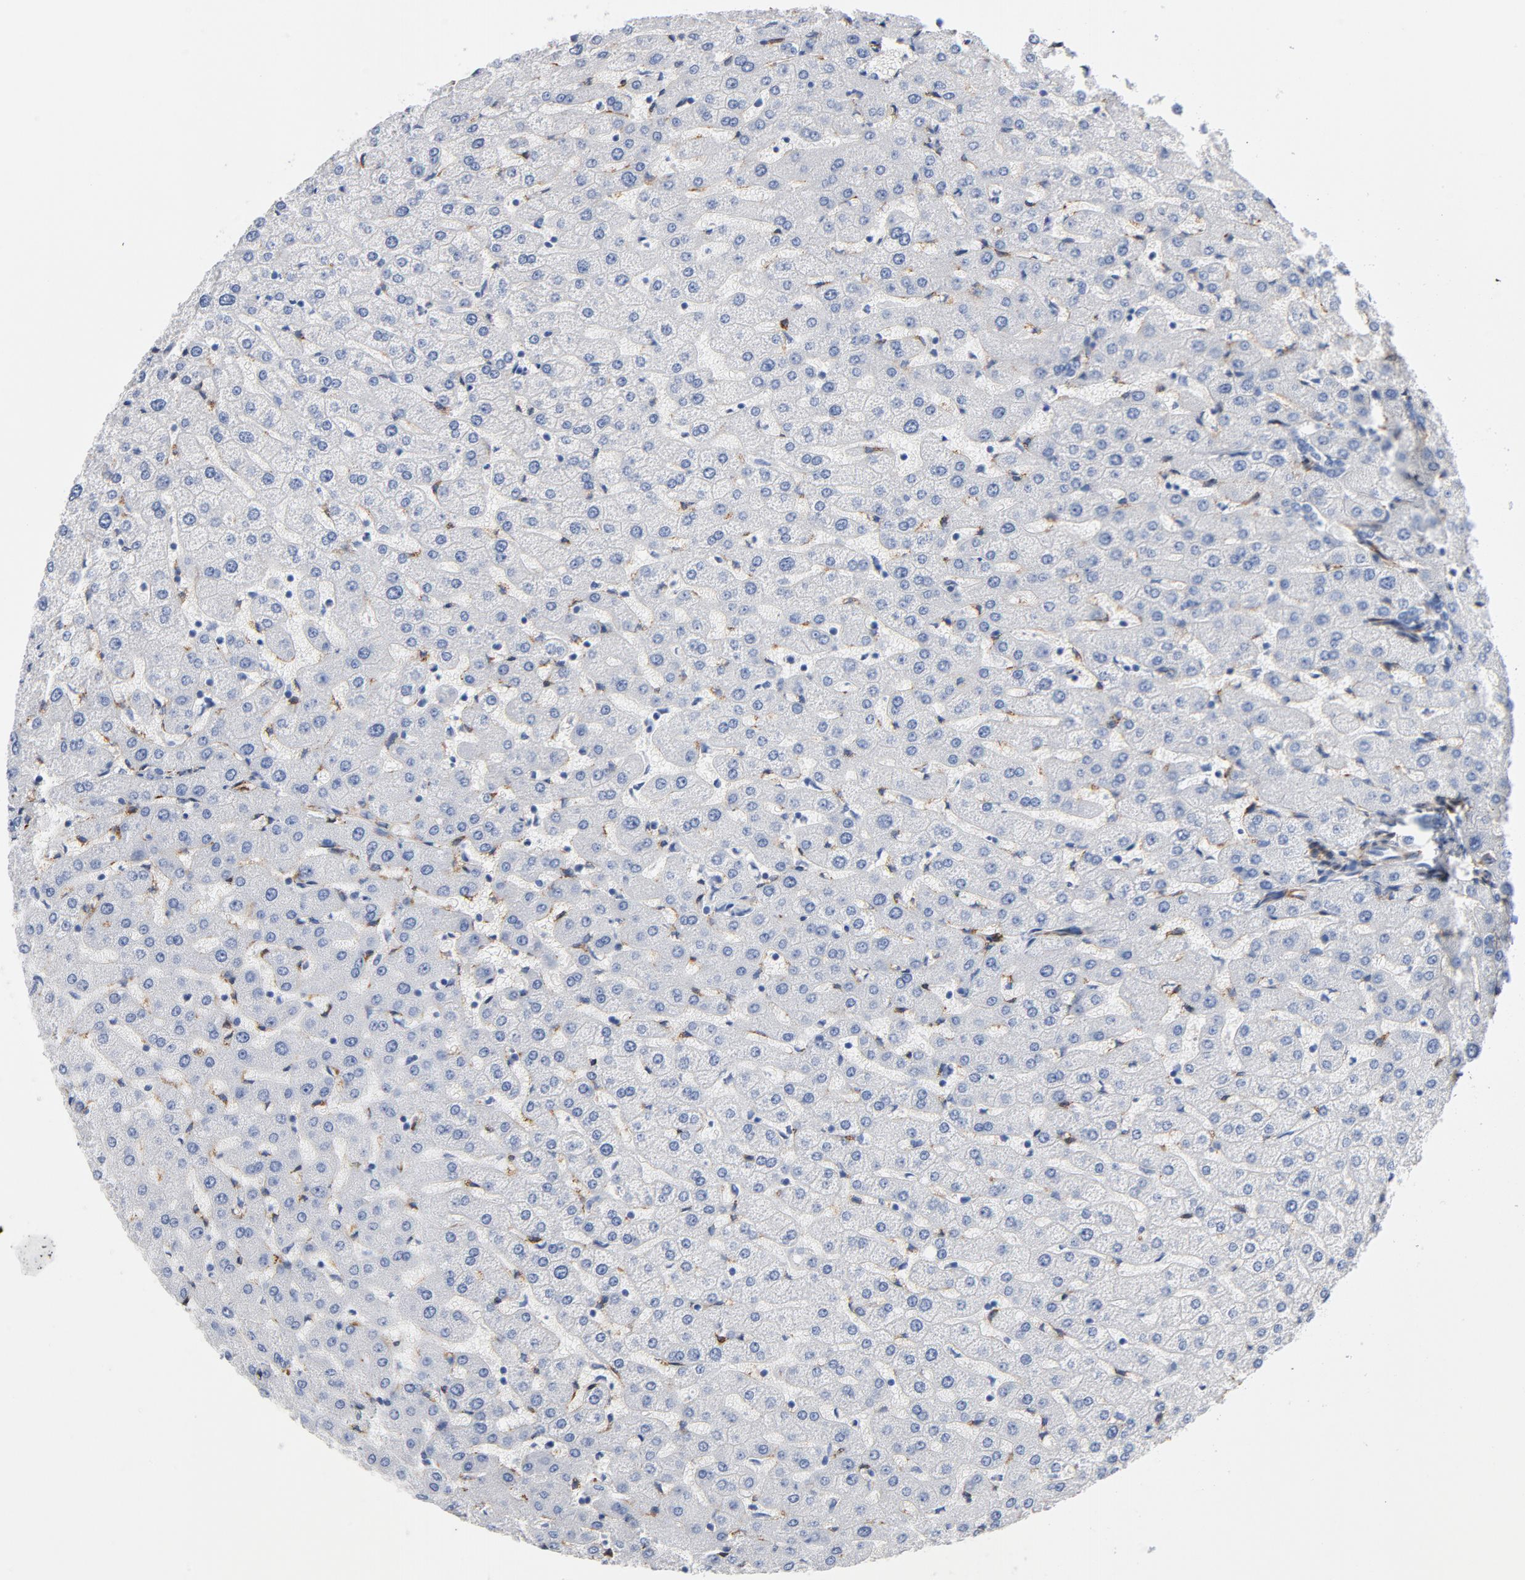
{"staining": {"intensity": "negative", "quantity": "none", "location": "none"}, "tissue": "liver", "cell_type": "Cholangiocytes", "image_type": "normal", "snomed": [{"axis": "morphology", "description": "Normal tissue, NOS"}, {"axis": "morphology", "description": "Fibrosis, NOS"}, {"axis": "topography", "description": "Liver"}], "caption": "DAB (3,3'-diaminobenzidine) immunohistochemical staining of normal liver shows no significant staining in cholangiocytes.", "gene": "SERPINH1", "patient": {"sex": "female", "age": 29}}